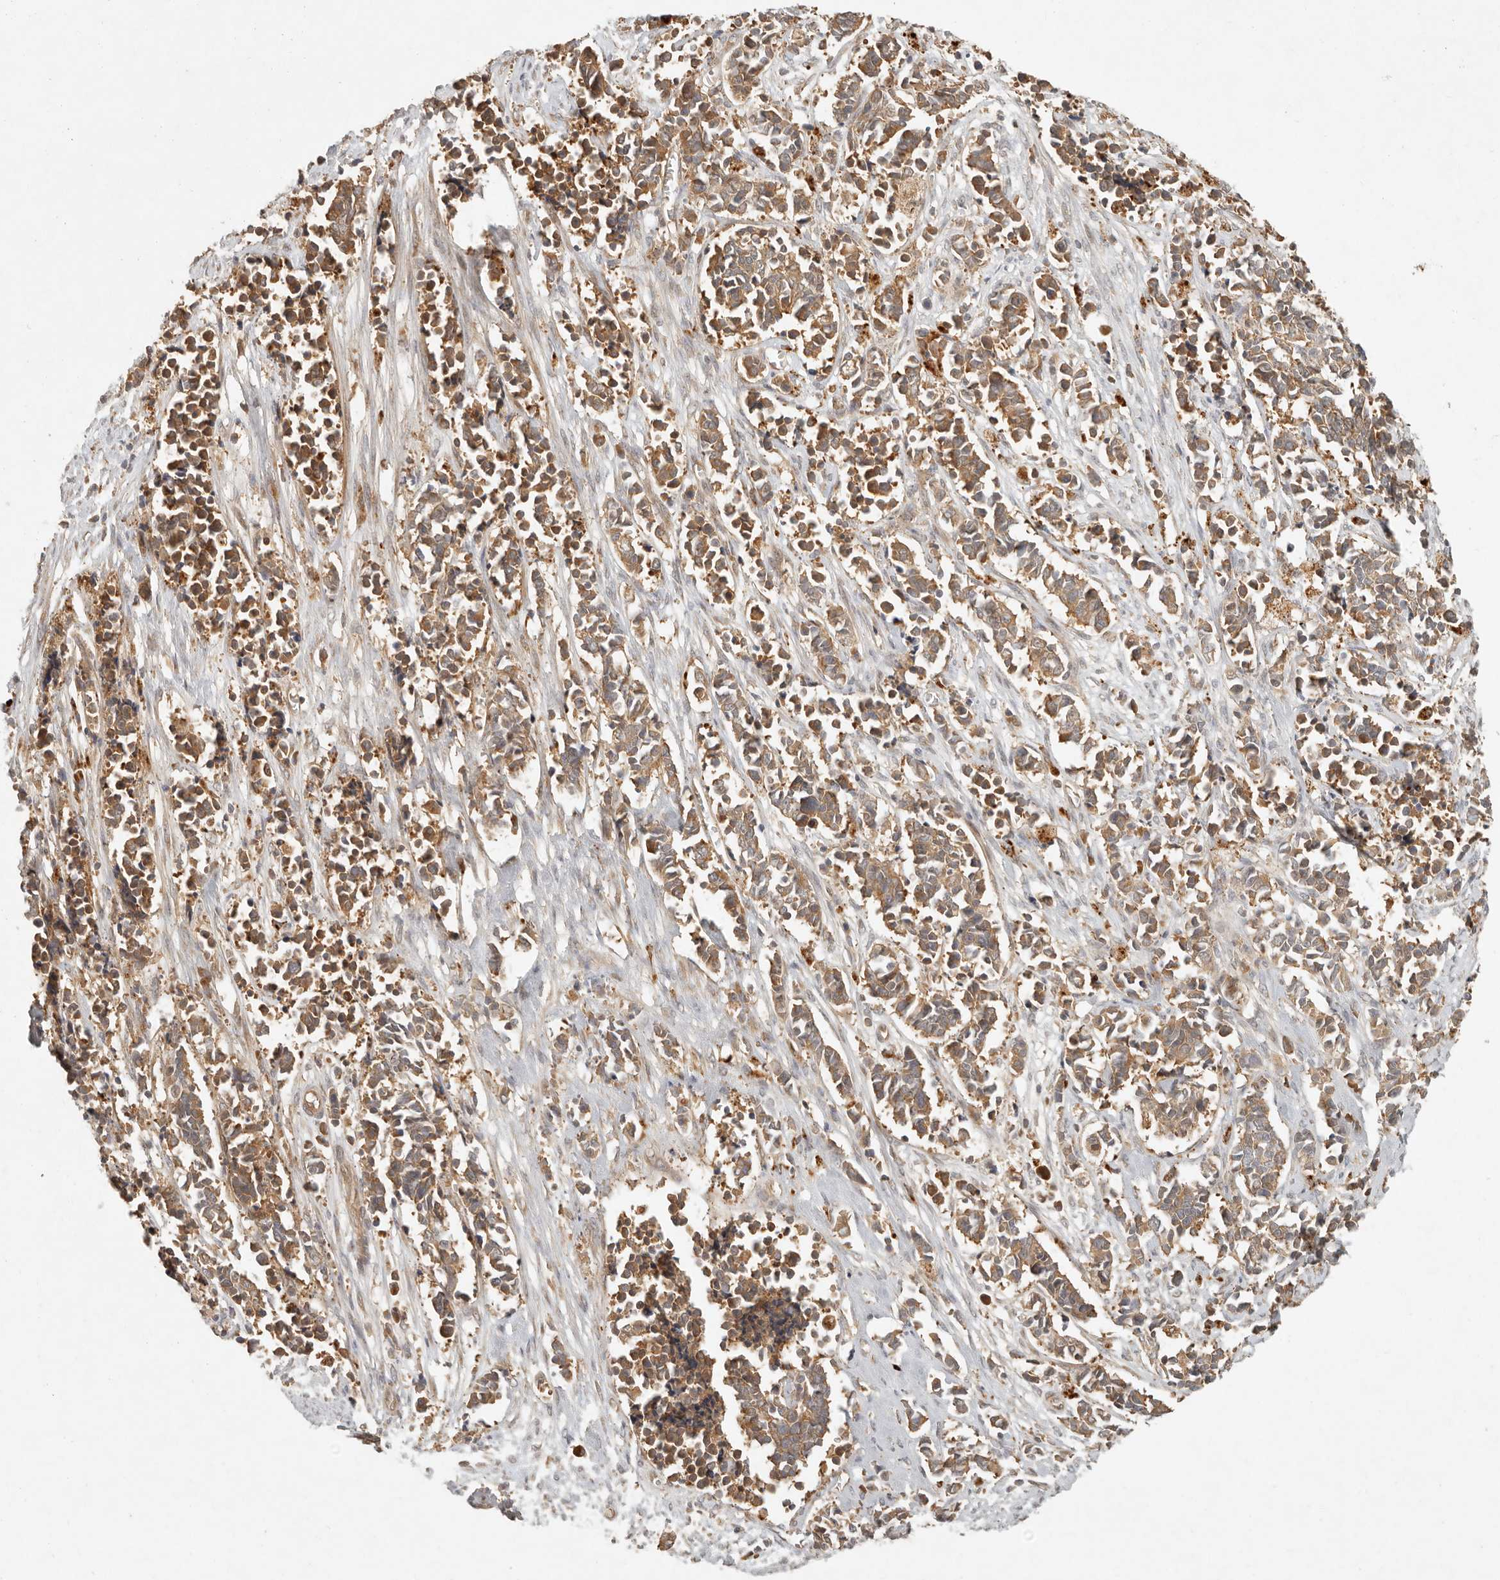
{"staining": {"intensity": "moderate", "quantity": ">75%", "location": "cytoplasmic/membranous"}, "tissue": "cervical cancer", "cell_type": "Tumor cells", "image_type": "cancer", "snomed": [{"axis": "morphology", "description": "Normal tissue, NOS"}, {"axis": "morphology", "description": "Squamous cell carcinoma, NOS"}, {"axis": "topography", "description": "Cervix"}], "caption": "Moderate cytoplasmic/membranous positivity for a protein is appreciated in about >75% of tumor cells of cervical squamous cell carcinoma using IHC.", "gene": "ANKRD61", "patient": {"sex": "female", "age": 35}}